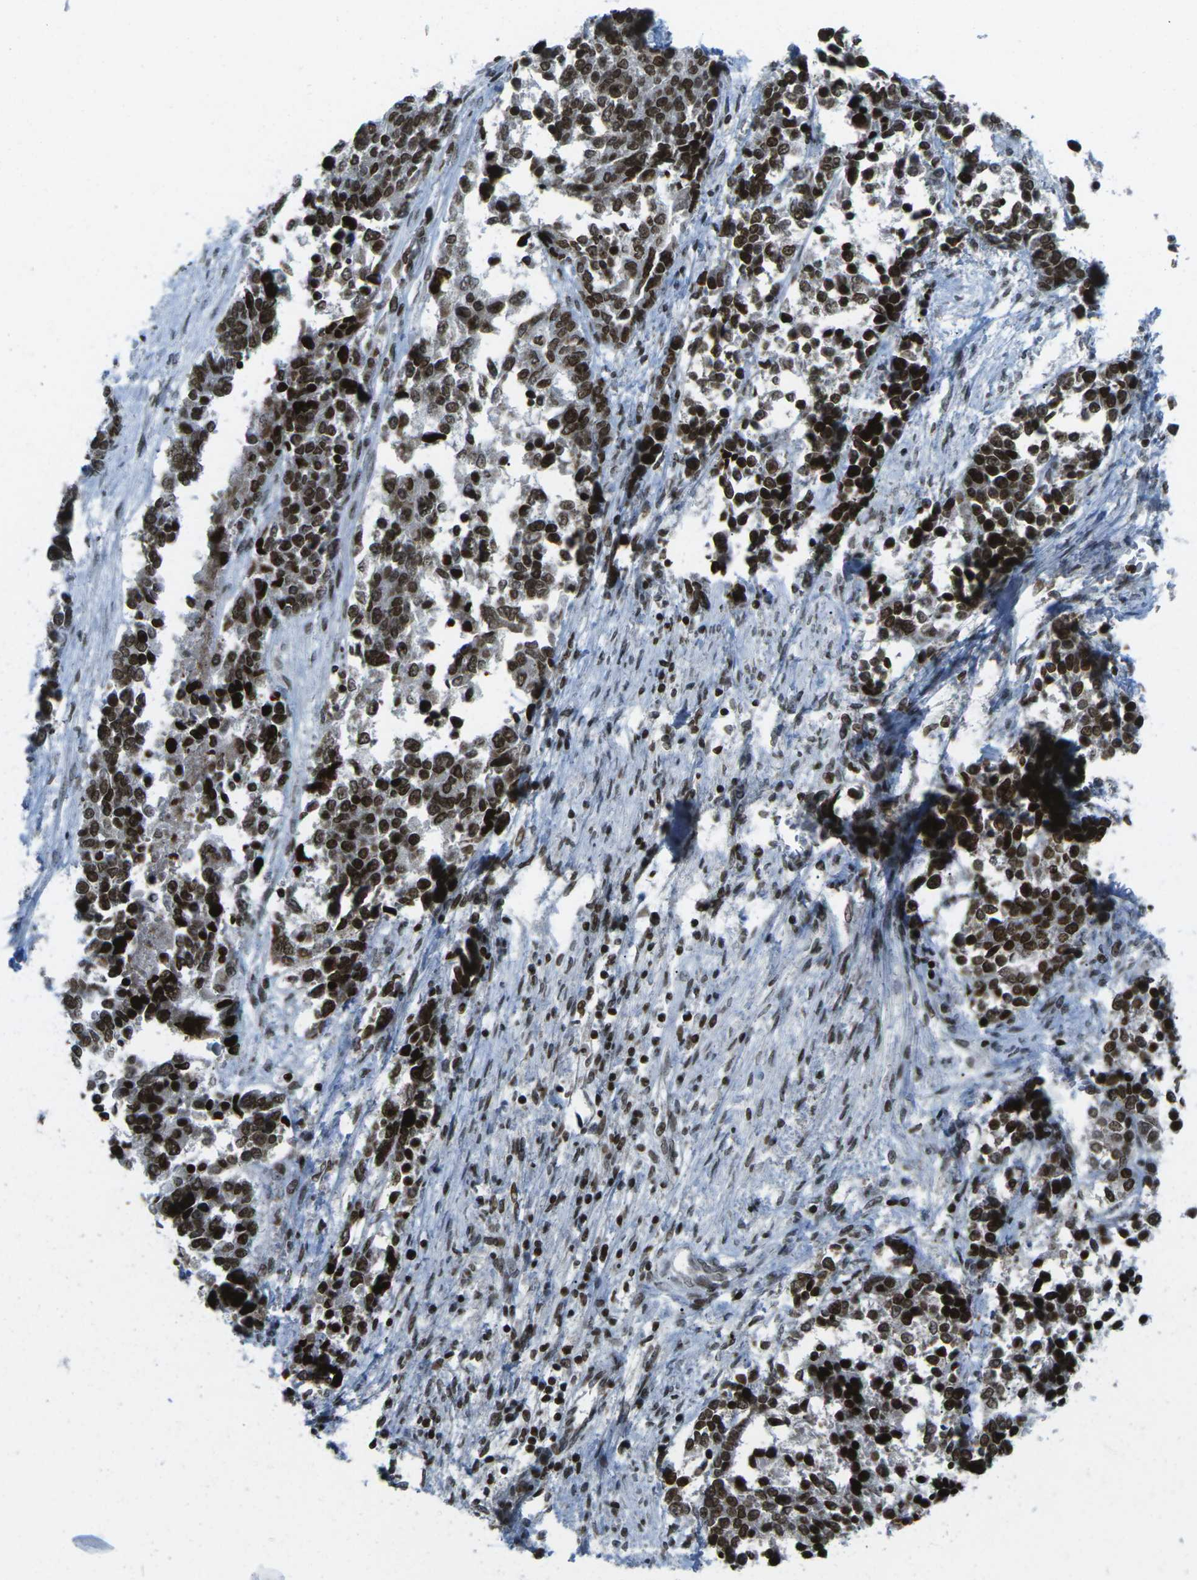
{"staining": {"intensity": "strong", "quantity": ">75%", "location": "nuclear"}, "tissue": "ovarian cancer", "cell_type": "Tumor cells", "image_type": "cancer", "snomed": [{"axis": "morphology", "description": "Cystadenocarcinoma, serous, NOS"}, {"axis": "topography", "description": "Ovary"}], "caption": "Tumor cells display high levels of strong nuclear expression in approximately >75% of cells in serous cystadenocarcinoma (ovarian).", "gene": "EME1", "patient": {"sex": "female", "age": 44}}